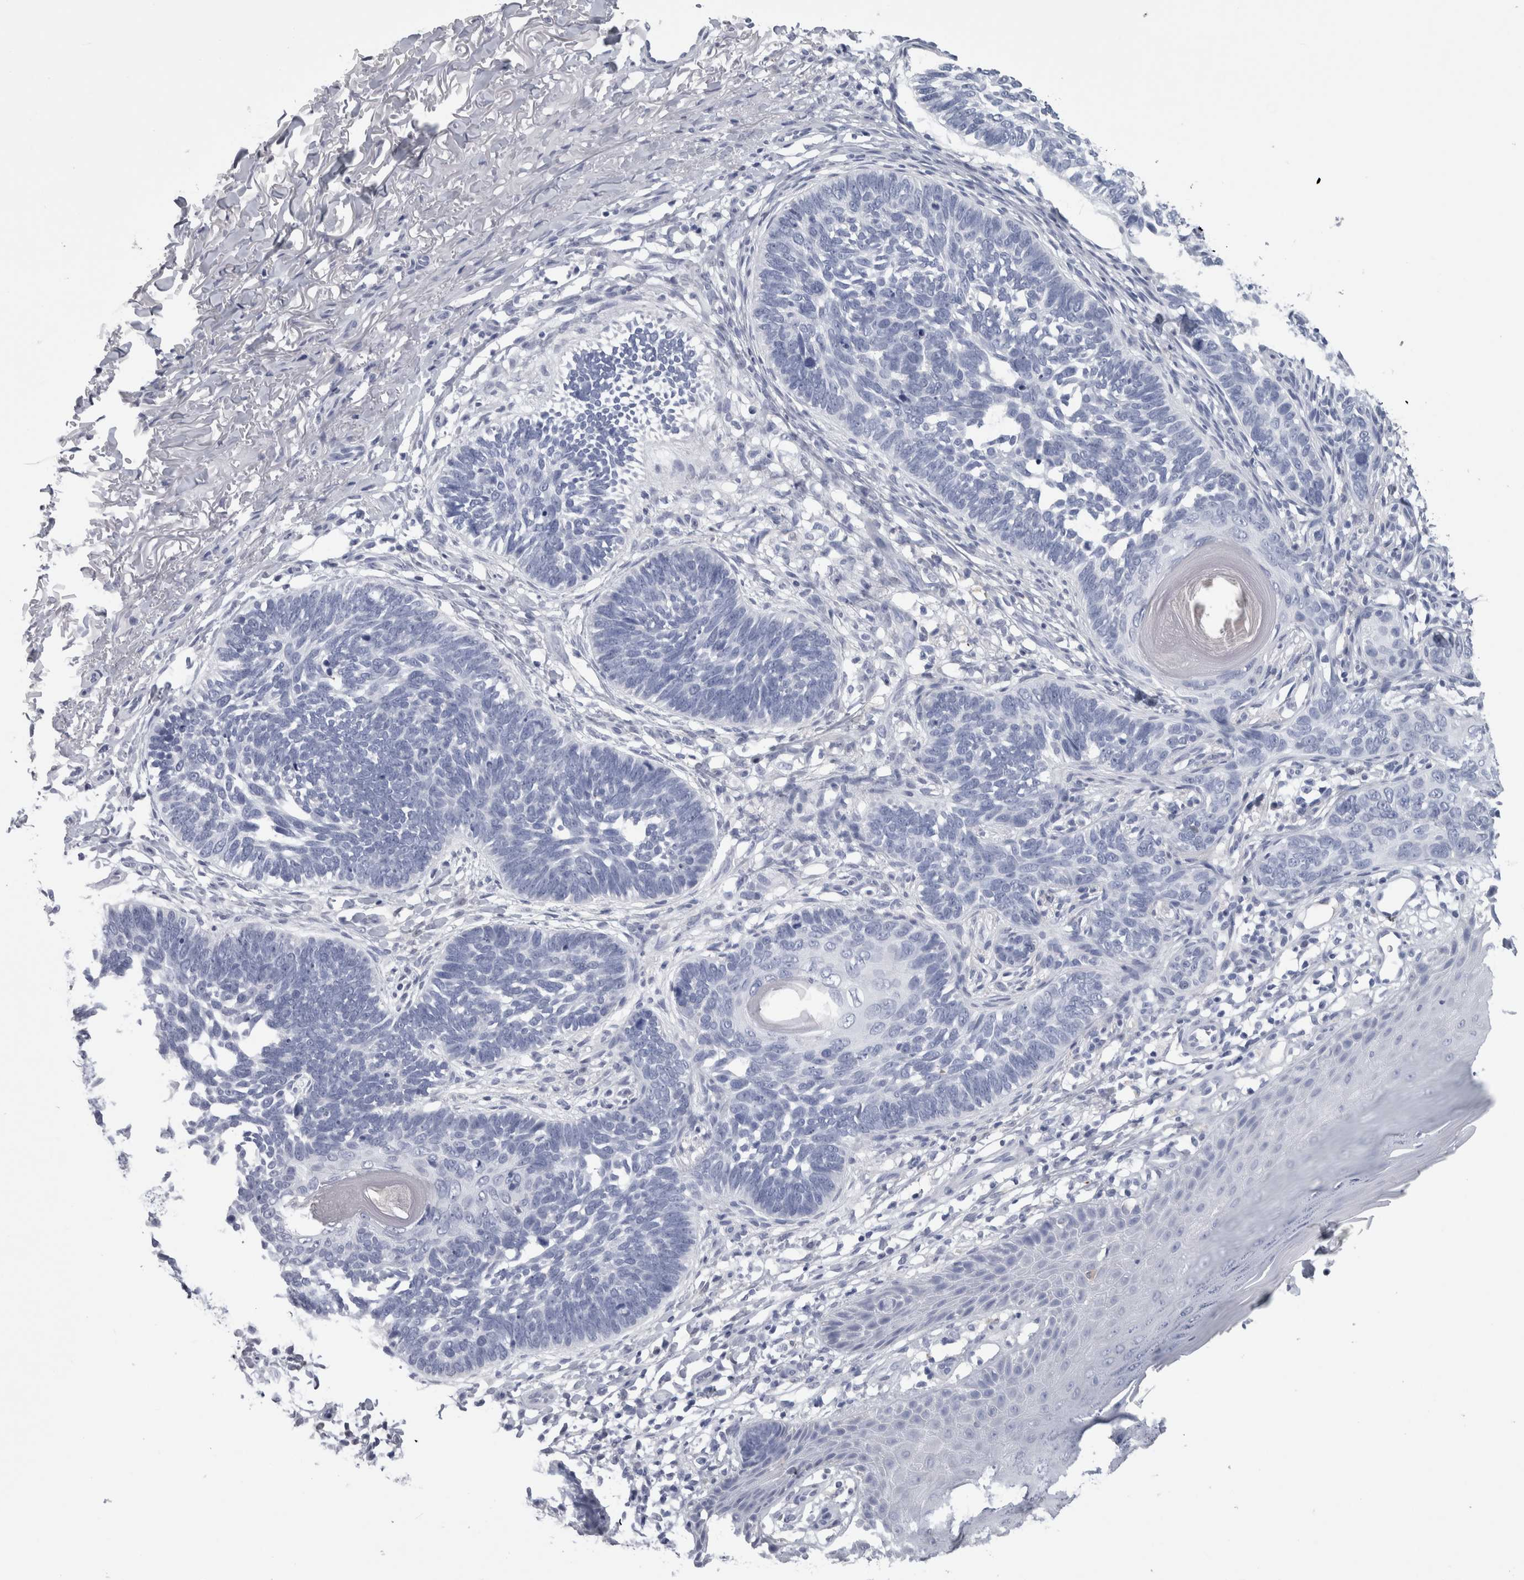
{"staining": {"intensity": "negative", "quantity": "none", "location": "none"}, "tissue": "skin cancer", "cell_type": "Tumor cells", "image_type": "cancer", "snomed": [{"axis": "morphology", "description": "Normal tissue, NOS"}, {"axis": "morphology", "description": "Basal cell carcinoma"}, {"axis": "topography", "description": "Skin"}], "caption": "Immunohistochemistry histopathology image of neoplastic tissue: skin basal cell carcinoma stained with DAB (3,3'-diaminobenzidine) demonstrates no significant protein expression in tumor cells. The staining is performed using DAB (3,3'-diaminobenzidine) brown chromogen with nuclei counter-stained in using hematoxylin.", "gene": "CA8", "patient": {"sex": "male", "age": 77}}